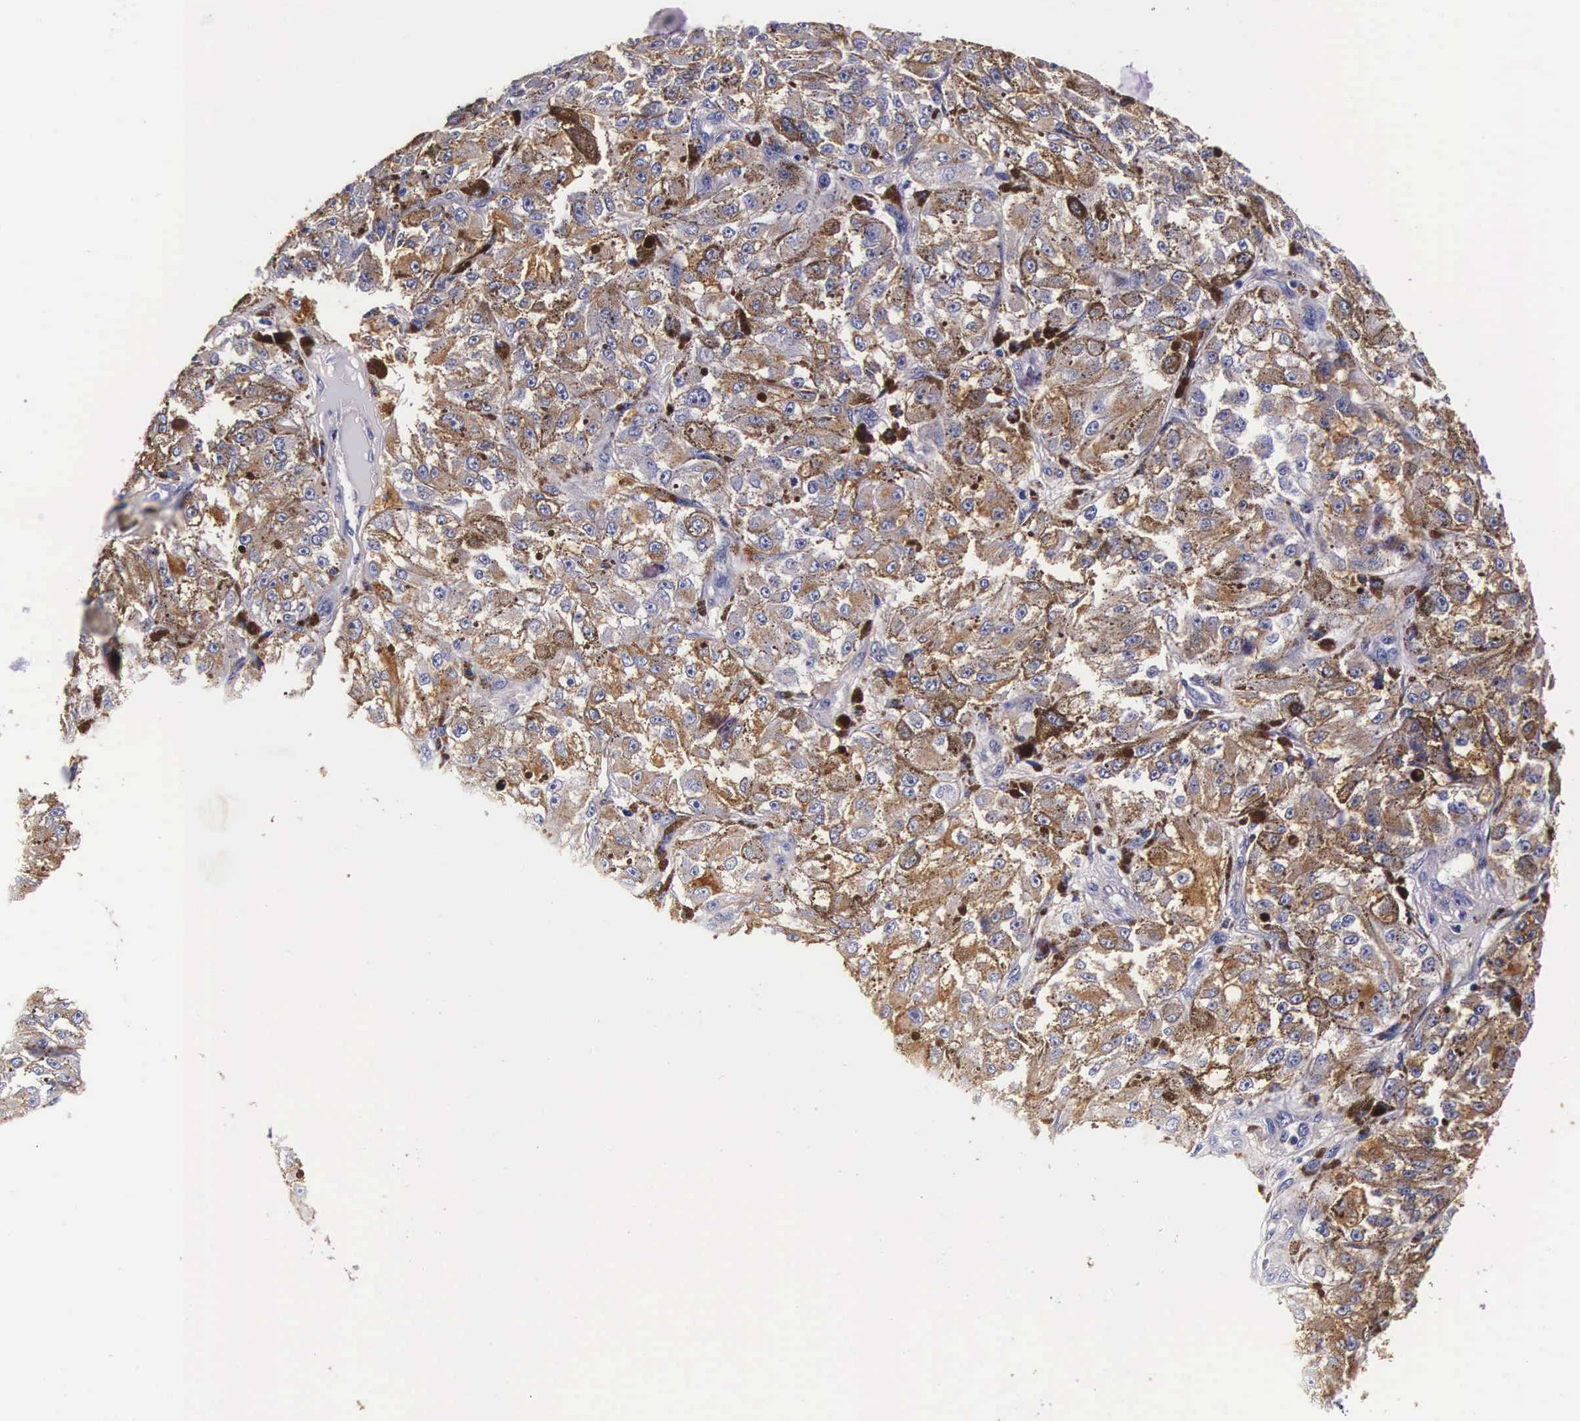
{"staining": {"intensity": "strong", "quantity": "25%-75%", "location": "cytoplasmic/membranous"}, "tissue": "melanoma", "cell_type": "Tumor cells", "image_type": "cancer", "snomed": [{"axis": "morphology", "description": "Malignant melanoma, NOS"}, {"axis": "topography", "description": "Skin"}], "caption": "This histopathology image reveals IHC staining of human malignant melanoma, with high strong cytoplasmic/membranous staining in approximately 25%-75% of tumor cells.", "gene": "CTSB", "patient": {"sex": "male", "age": 67}}